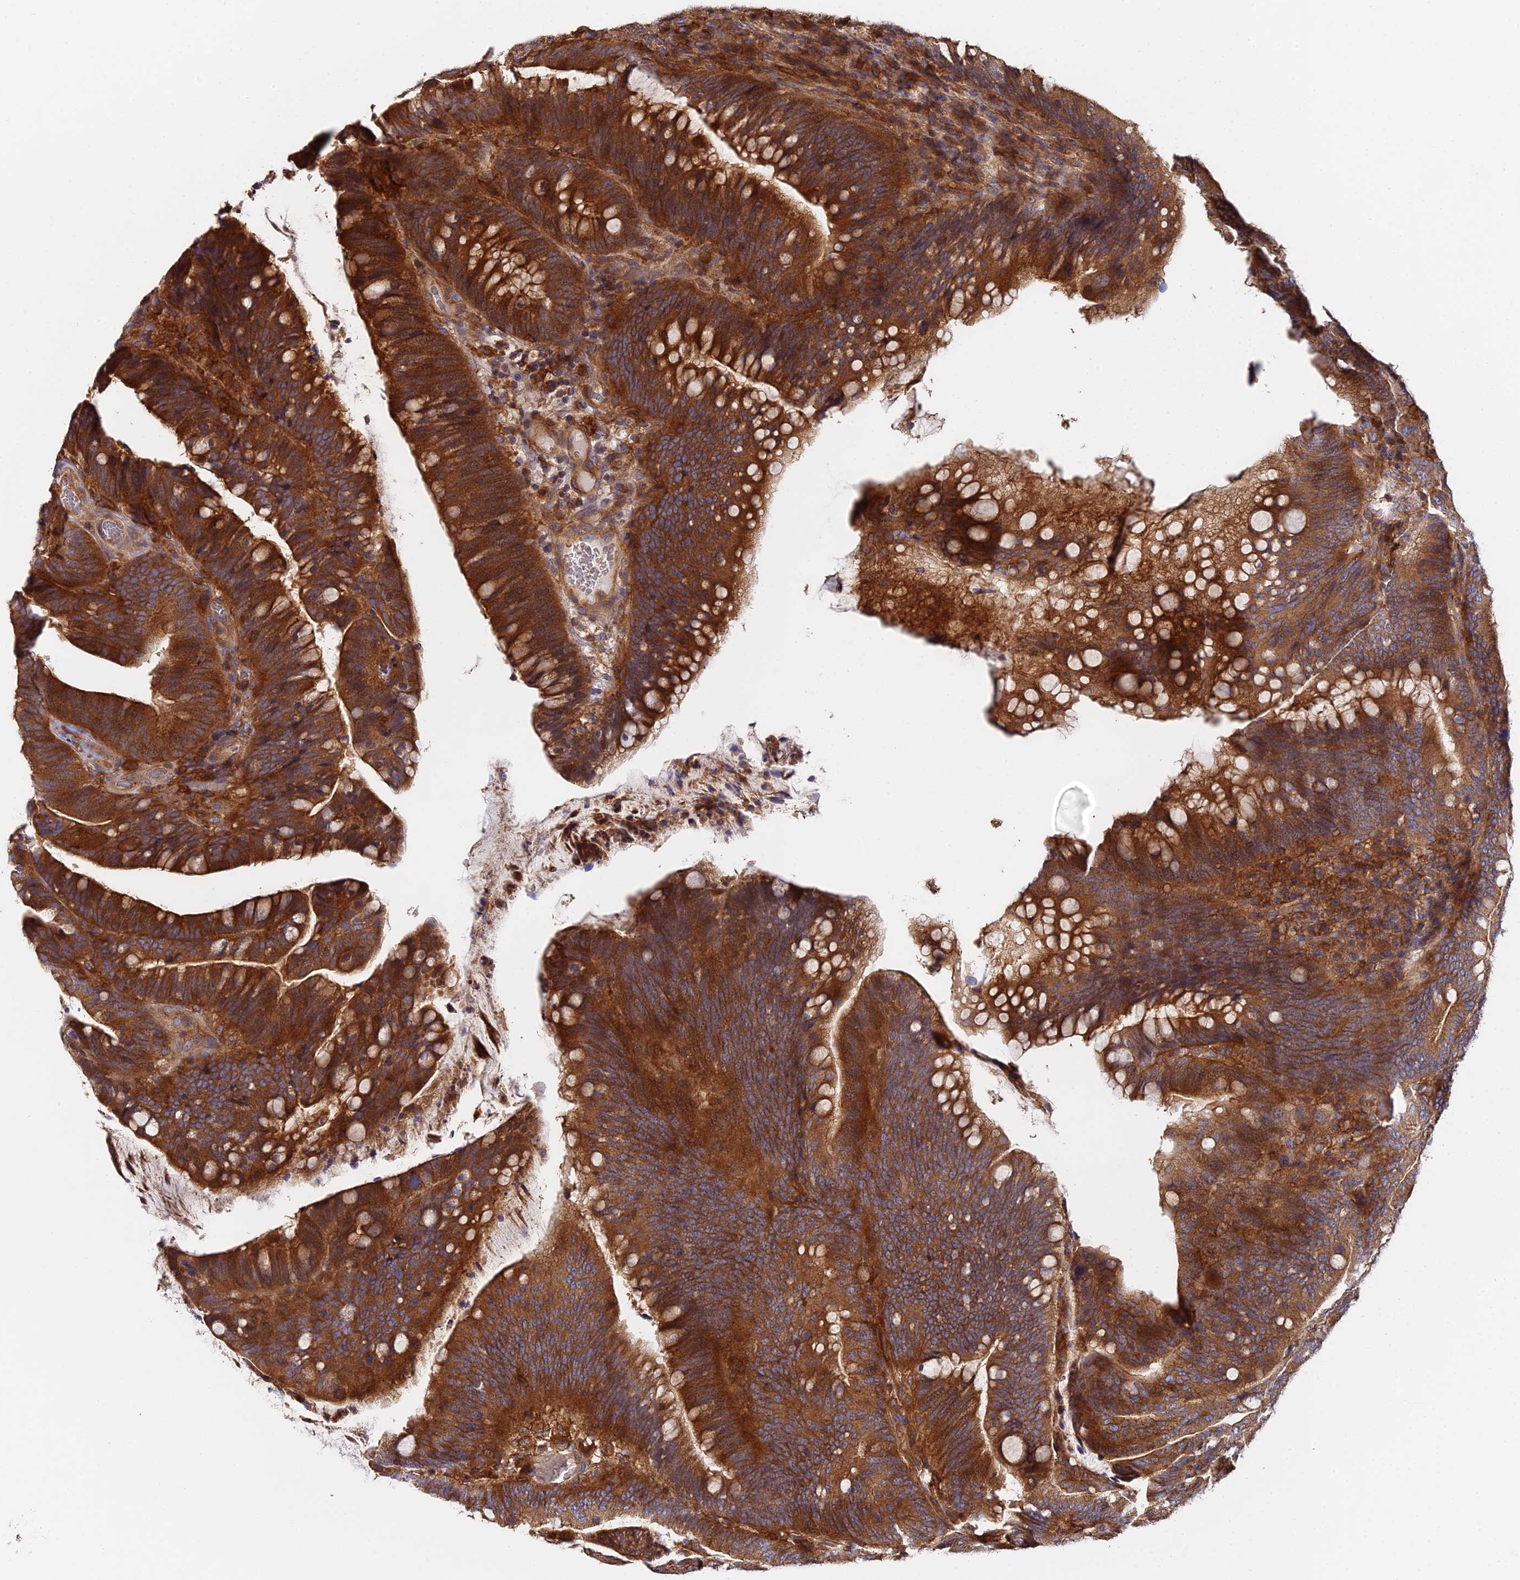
{"staining": {"intensity": "strong", "quantity": ">75%", "location": "cytoplasmic/membranous"}, "tissue": "colorectal cancer", "cell_type": "Tumor cells", "image_type": "cancer", "snomed": [{"axis": "morphology", "description": "Adenocarcinoma, NOS"}, {"axis": "topography", "description": "Colon"}], "caption": "The immunohistochemical stain labels strong cytoplasmic/membranous positivity in tumor cells of colorectal cancer tissue.", "gene": "GNG5B", "patient": {"sex": "female", "age": 66}}